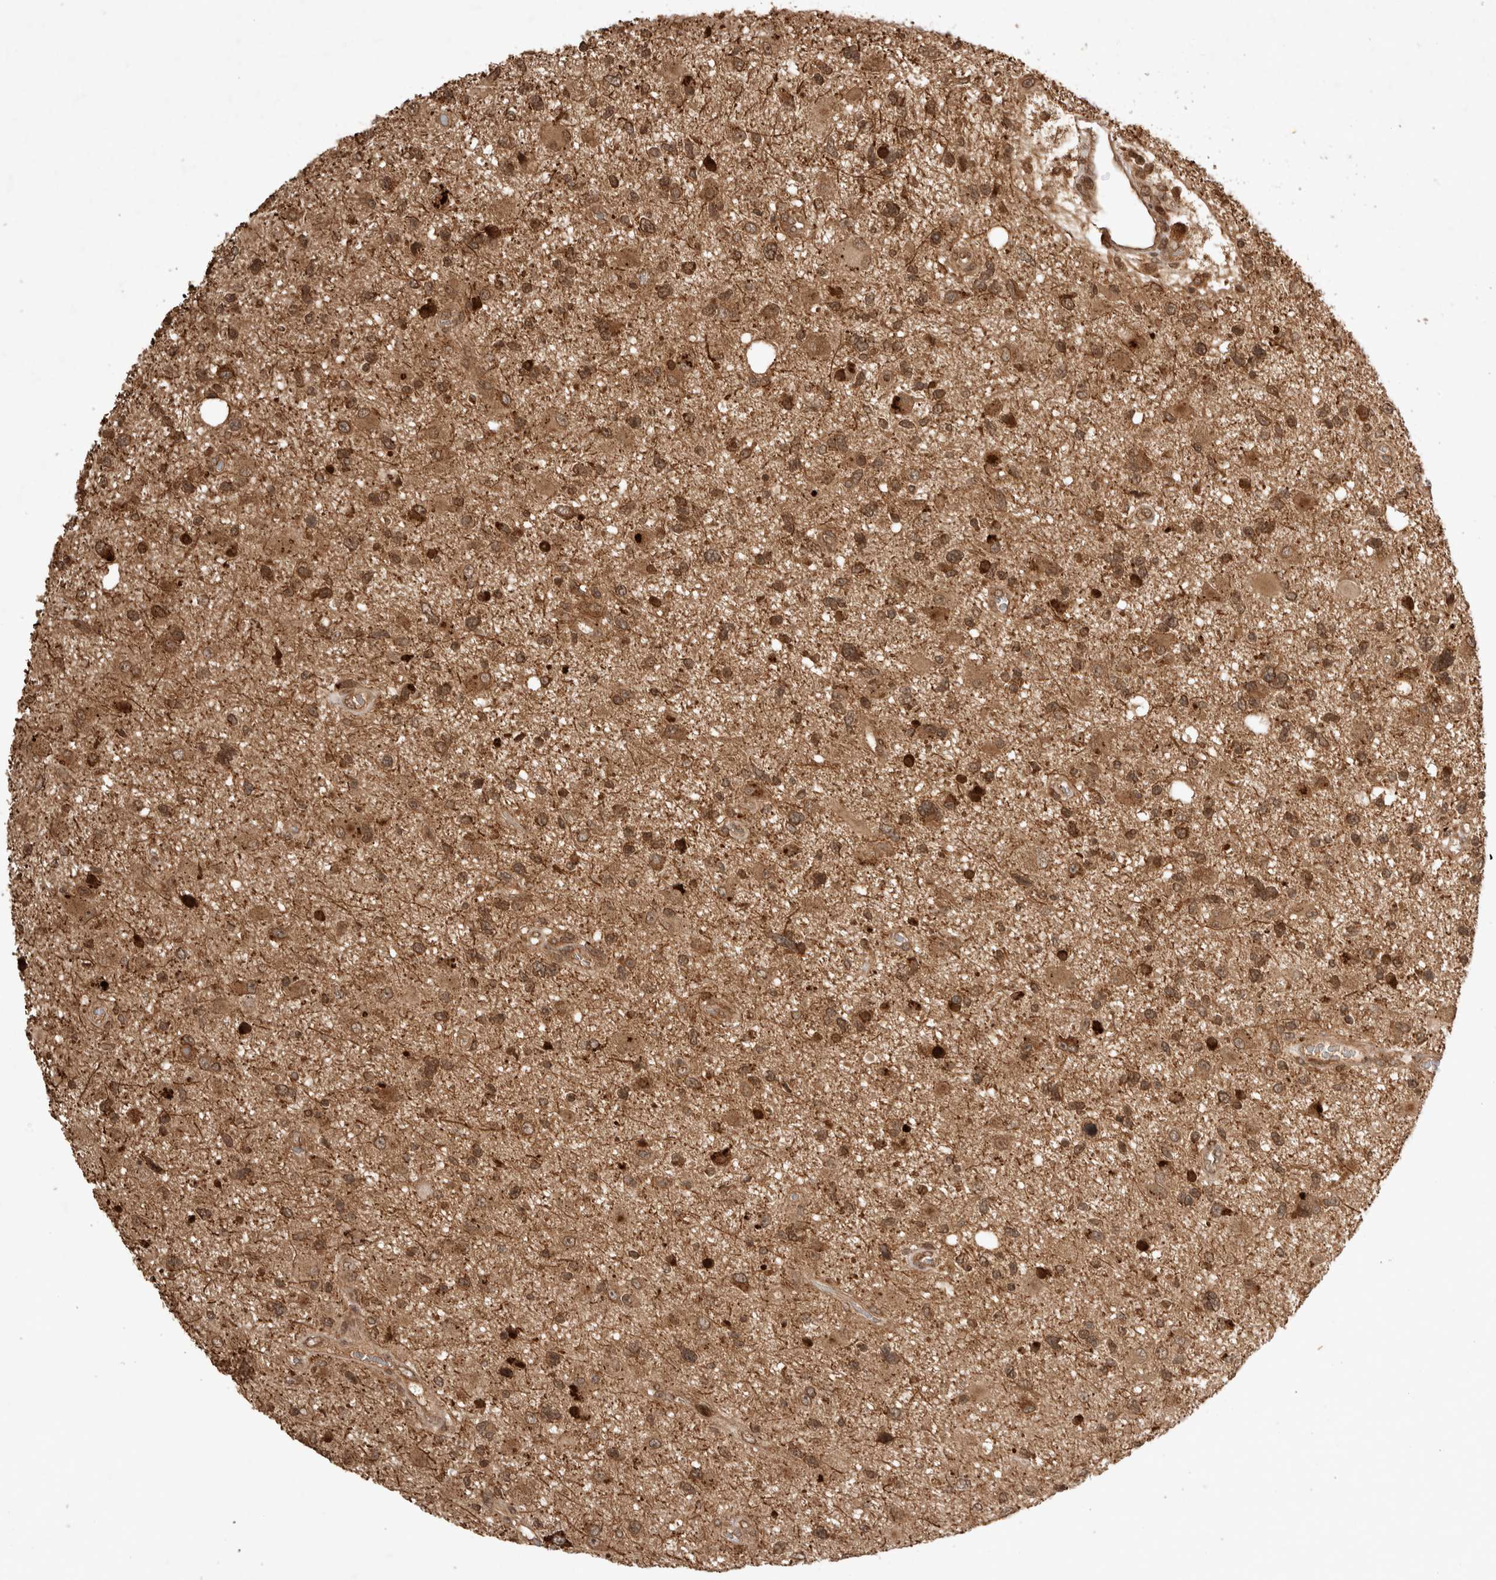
{"staining": {"intensity": "strong", "quantity": ">75%", "location": "cytoplasmic/membranous,nuclear"}, "tissue": "glioma", "cell_type": "Tumor cells", "image_type": "cancer", "snomed": [{"axis": "morphology", "description": "Glioma, malignant, High grade"}, {"axis": "topography", "description": "Brain"}], "caption": "A histopathology image showing strong cytoplasmic/membranous and nuclear positivity in approximately >75% of tumor cells in malignant high-grade glioma, as visualized by brown immunohistochemical staining.", "gene": "FAM221A", "patient": {"sex": "male", "age": 33}}